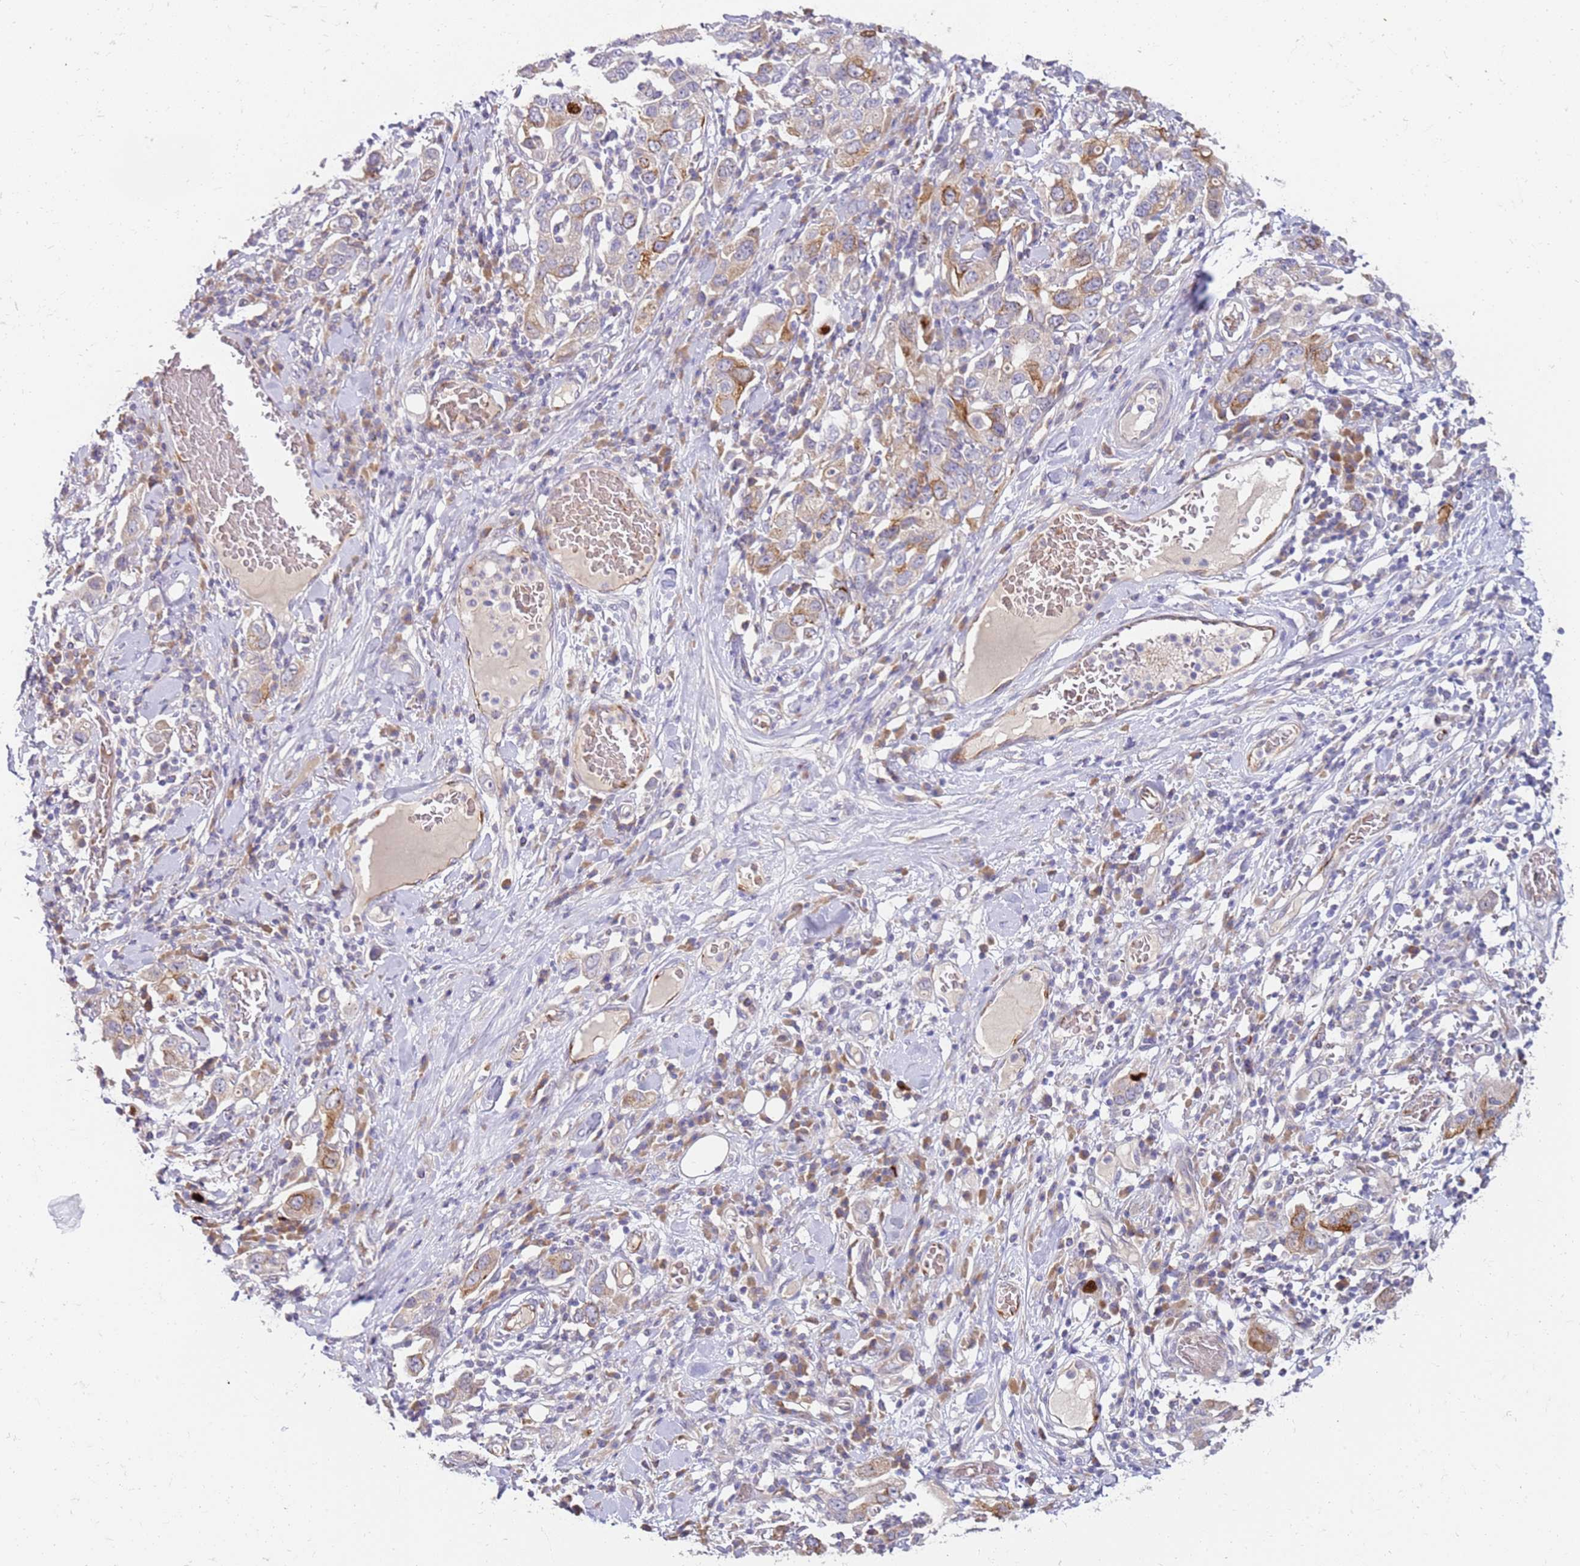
{"staining": {"intensity": "moderate", "quantity": "<25%", "location": "cytoplasmic/membranous"}, "tissue": "stomach cancer", "cell_type": "Tumor cells", "image_type": "cancer", "snomed": [{"axis": "morphology", "description": "Adenocarcinoma, NOS"}, {"axis": "topography", "description": "Stomach, upper"}], "caption": "An IHC photomicrograph of tumor tissue is shown. Protein staining in brown highlights moderate cytoplasmic/membranous positivity in adenocarcinoma (stomach) within tumor cells.", "gene": "NMUR2", "patient": {"sex": "male", "age": 62}}